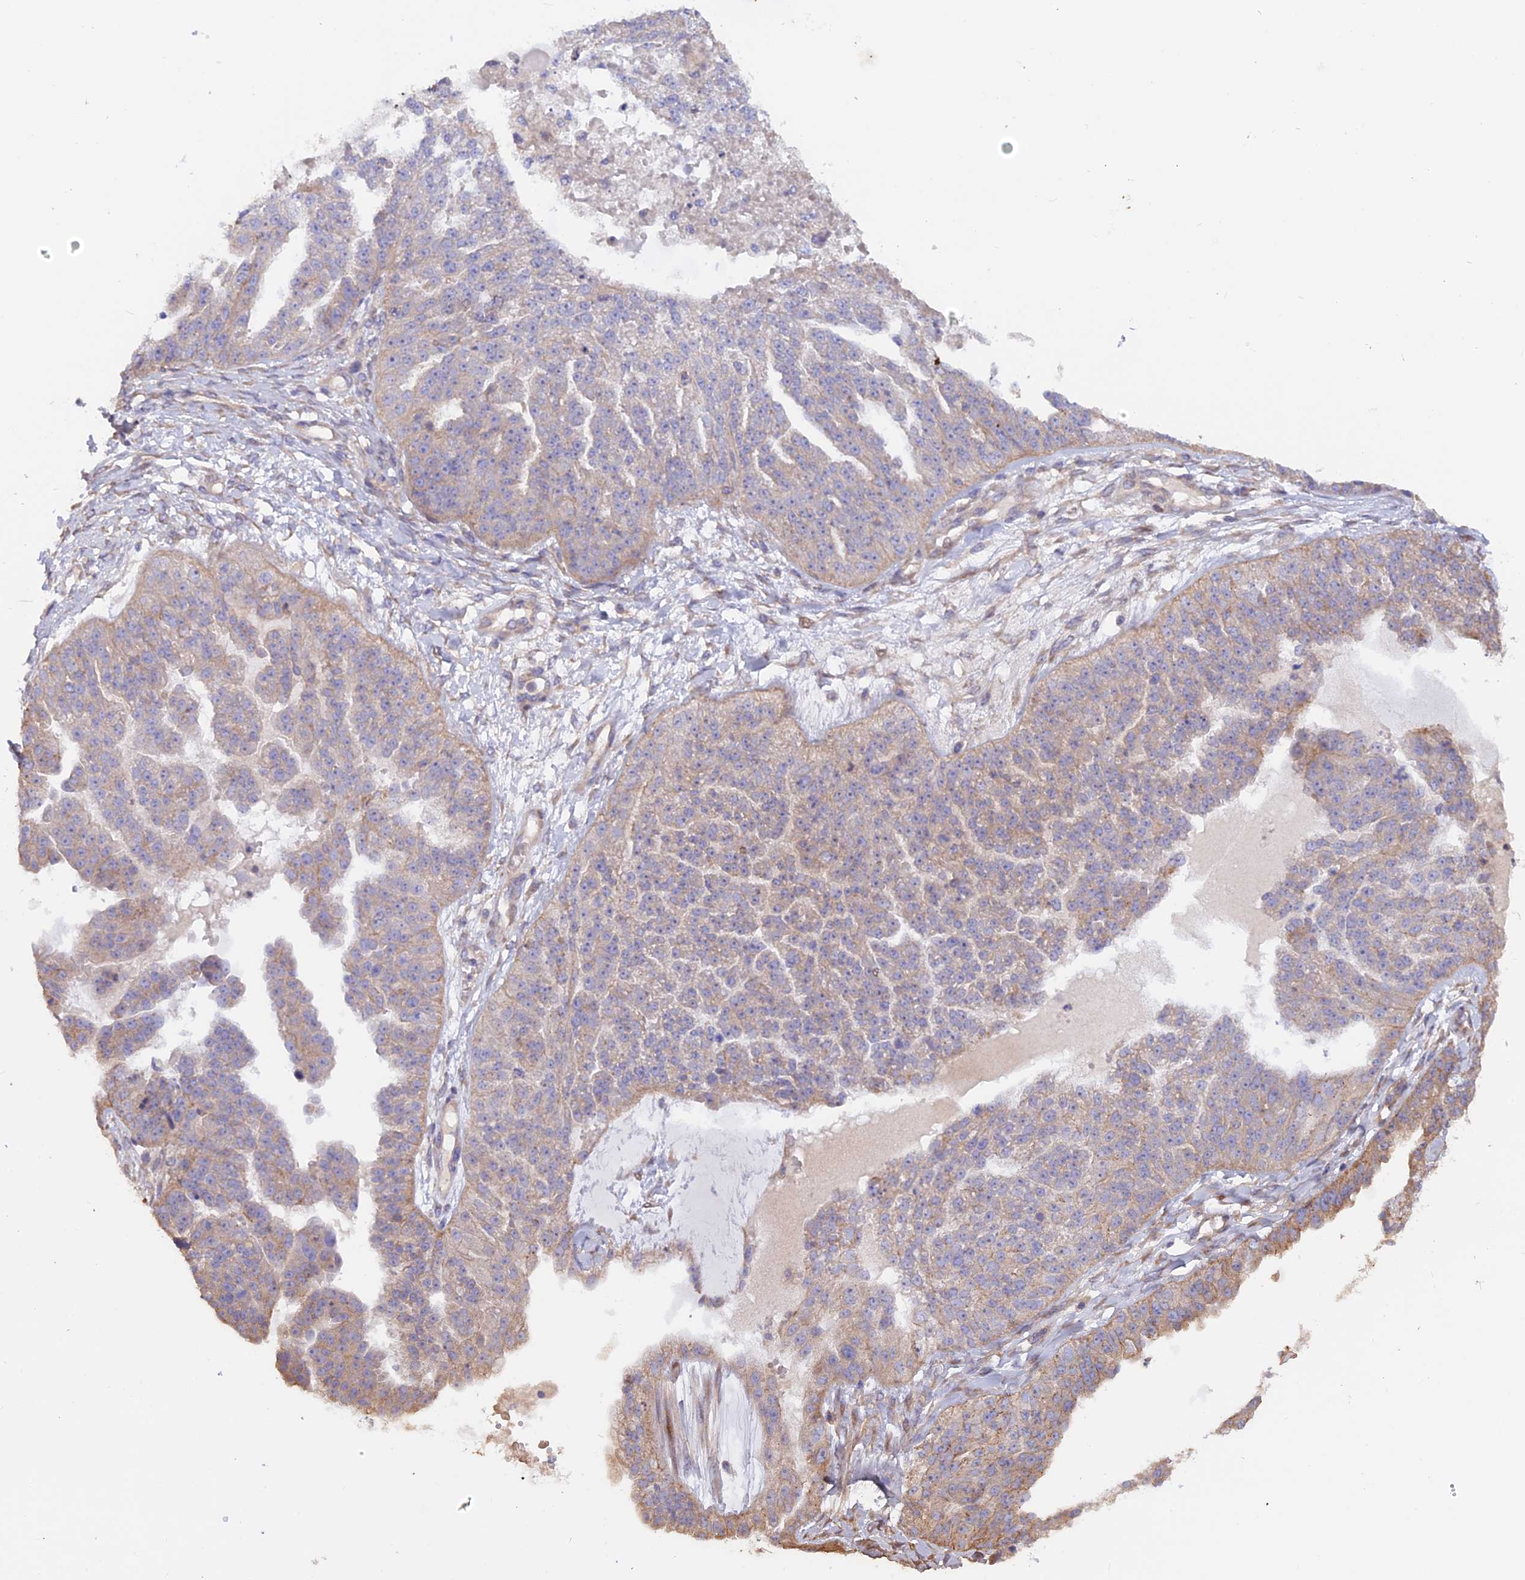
{"staining": {"intensity": "weak", "quantity": "25%-75%", "location": "cytoplasmic/membranous"}, "tissue": "ovarian cancer", "cell_type": "Tumor cells", "image_type": "cancer", "snomed": [{"axis": "morphology", "description": "Cystadenocarcinoma, serous, NOS"}, {"axis": "topography", "description": "Ovary"}], "caption": "This is a micrograph of immunohistochemistry (IHC) staining of serous cystadenocarcinoma (ovarian), which shows weak expression in the cytoplasmic/membranous of tumor cells.", "gene": "HYCC1", "patient": {"sex": "female", "age": 58}}